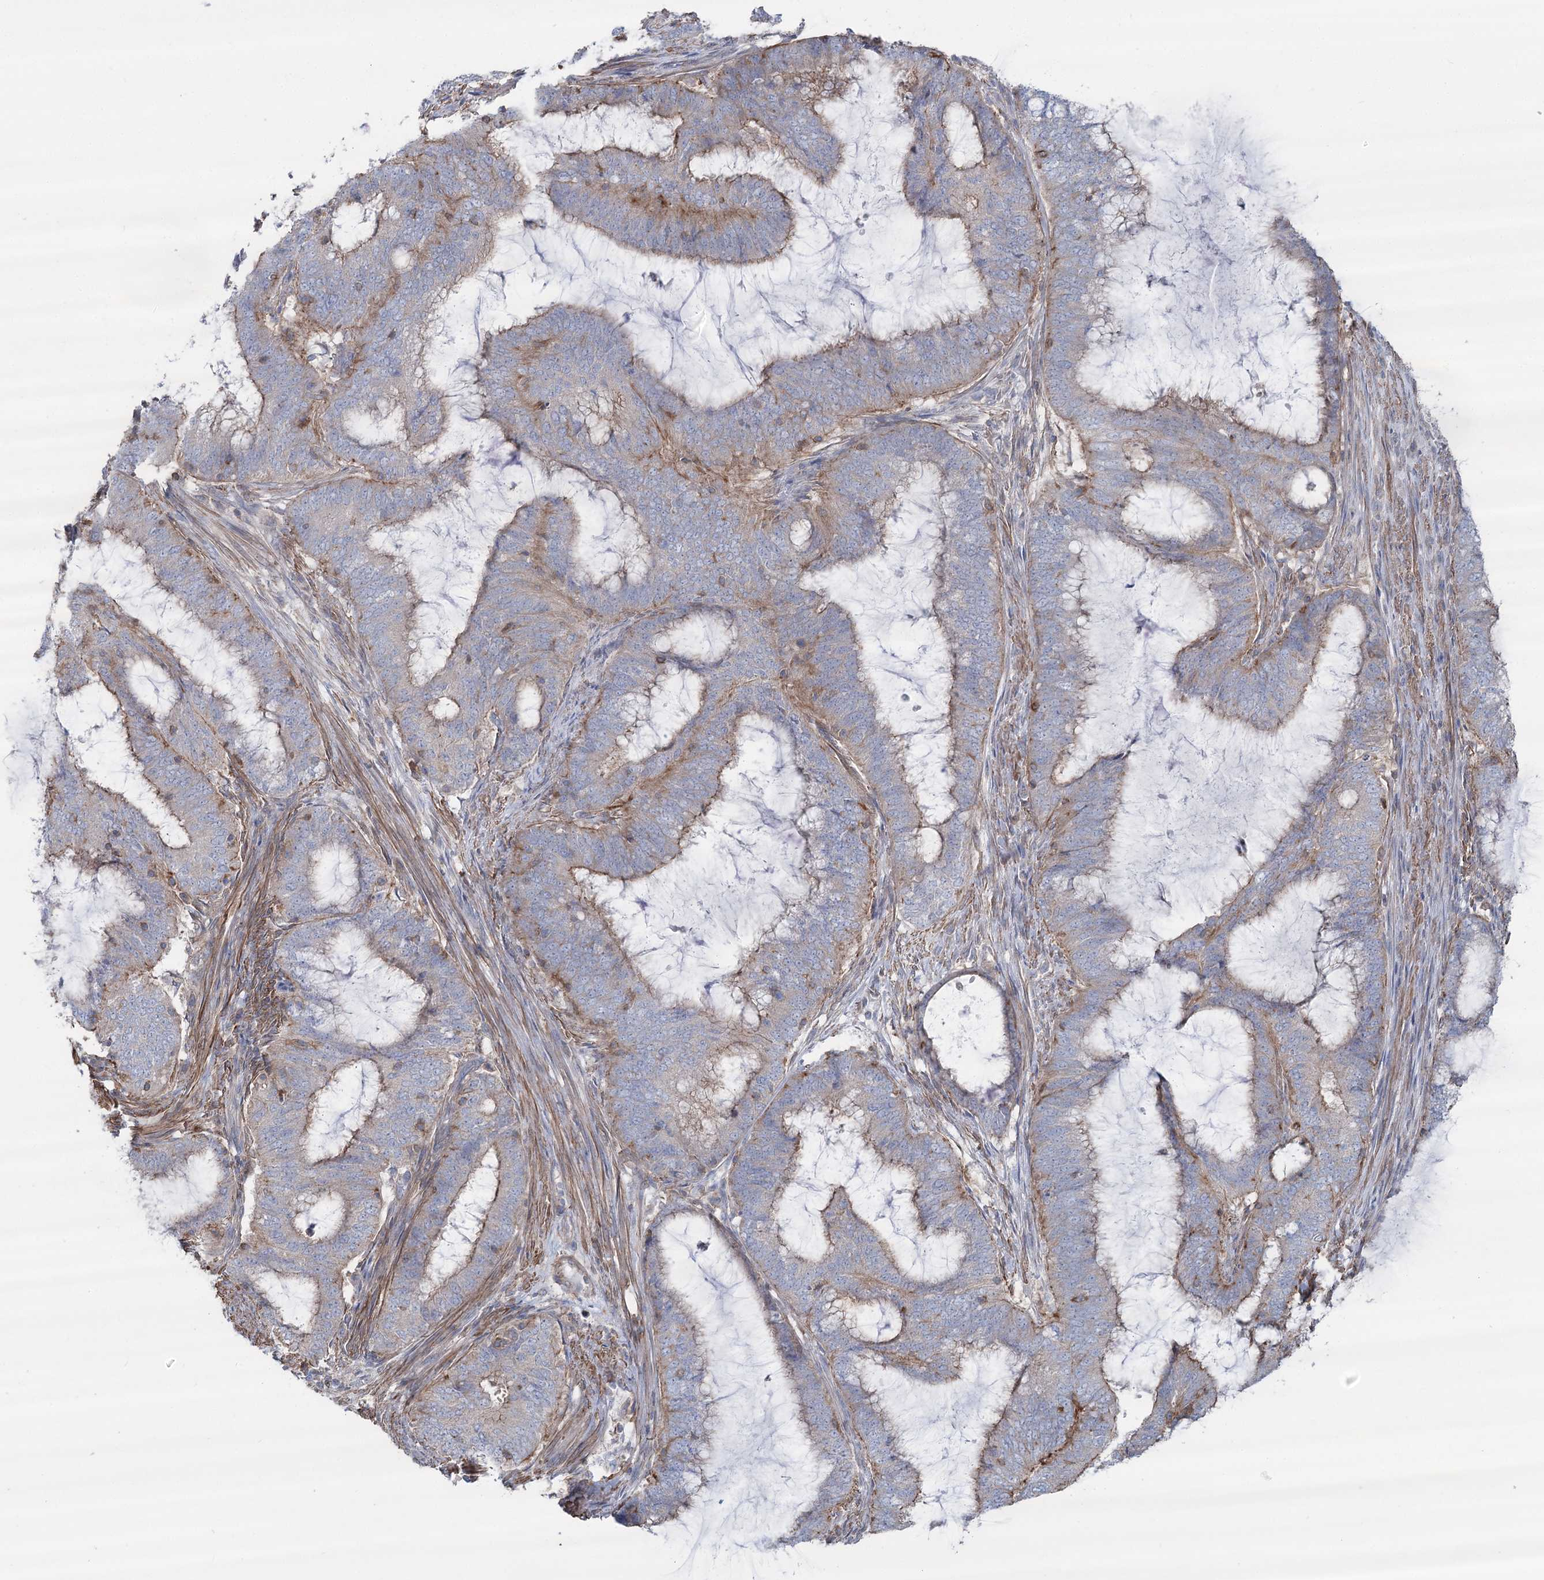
{"staining": {"intensity": "weak", "quantity": "<25%", "location": "cytoplasmic/membranous"}, "tissue": "endometrial cancer", "cell_type": "Tumor cells", "image_type": "cancer", "snomed": [{"axis": "morphology", "description": "Adenocarcinoma, NOS"}, {"axis": "topography", "description": "Endometrium"}], "caption": "Immunohistochemical staining of human endometrial adenocarcinoma exhibits no significant expression in tumor cells.", "gene": "LARP1B", "patient": {"sex": "female", "age": 51}}